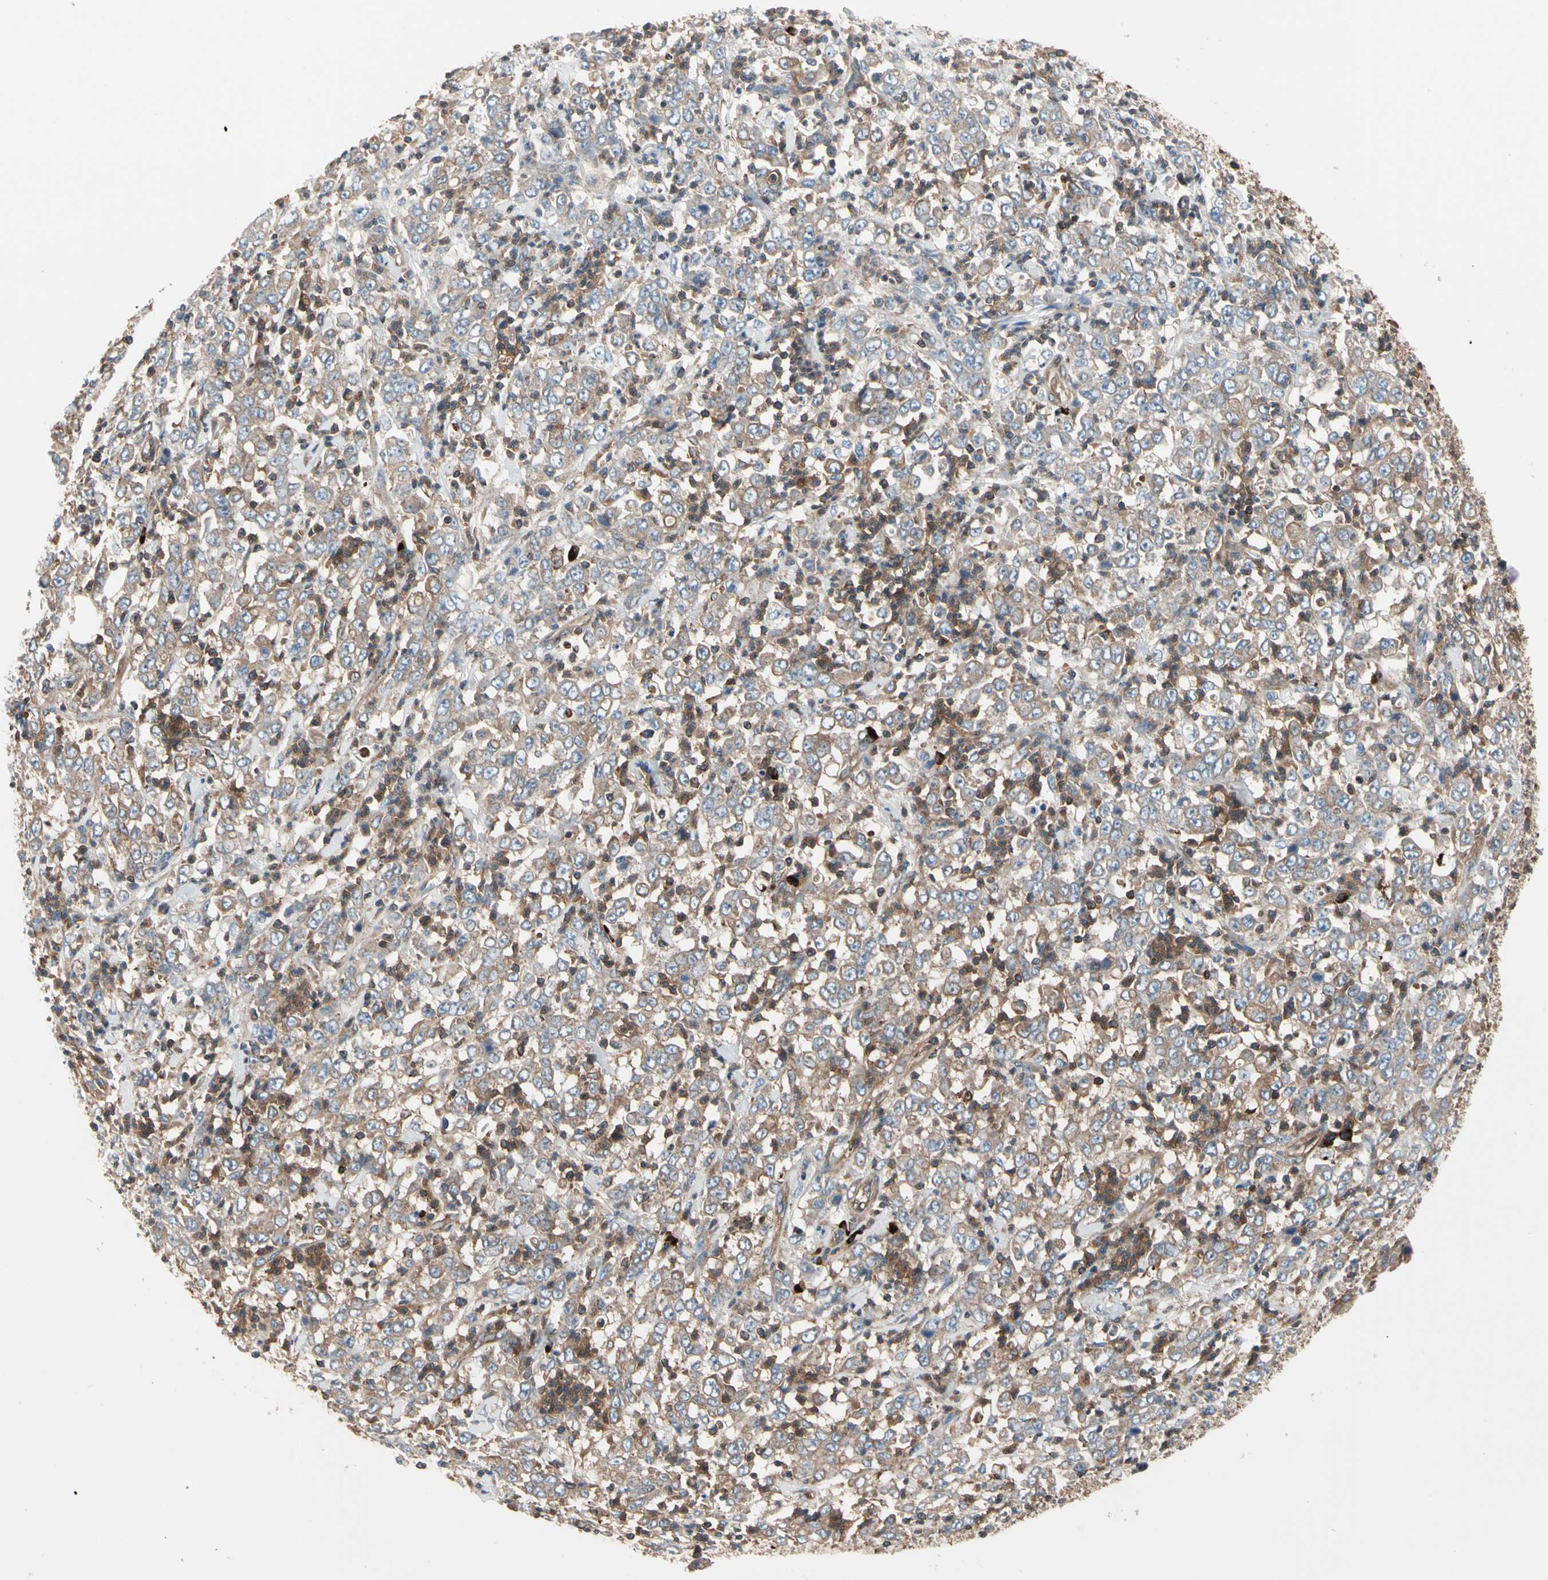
{"staining": {"intensity": "weak", "quantity": "25%-75%", "location": "cytoplasmic/membranous"}, "tissue": "stomach cancer", "cell_type": "Tumor cells", "image_type": "cancer", "snomed": [{"axis": "morphology", "description": "Adenocarcinoma, NOS"}, {"axis": "topography", "description": "Stomach, lower"}], "caption": "A micrograph of stomach cancer (adenocarcinoma) stained for a protein displays weak cytoplasmic/membranous brown staining in tumor cells.", "gene": "ROCK1", "patient": {"sex": "female", "age": 71}}